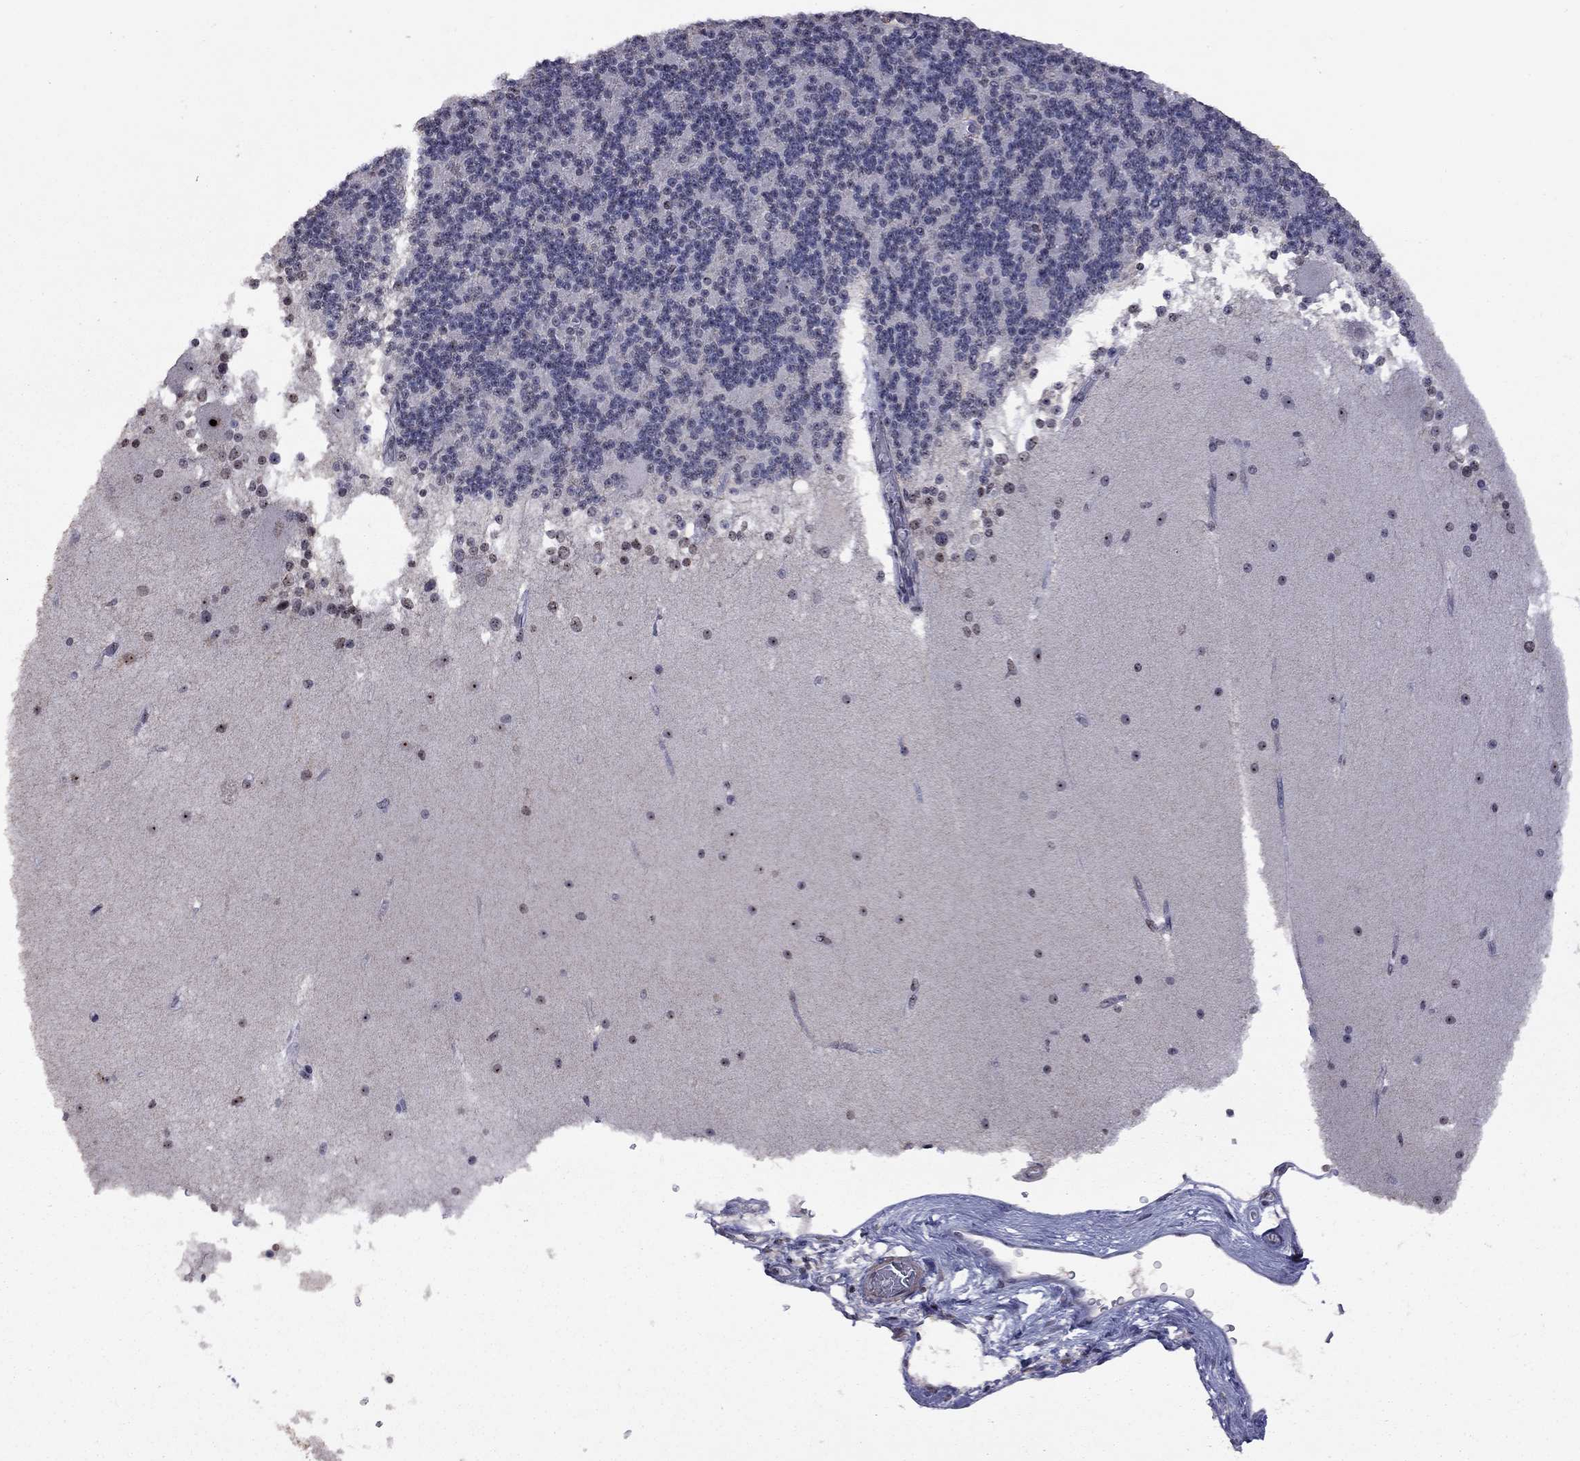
{"staining": {"intensity": "negative", "quantity": "none", "location": "none"}, "tissue": "cerebellum", "cell_type": "Cells in granular layer", "image_type": "normal", "snomed": [{"axis": "morphology", "description": "Normal tissue, NOS"}, {"axis": "topography", "description": "Cerebellum"}], "caption": "The micrograph displays no staining of cells in granular layer in normal cerebellum. (DAB (3,3'-diaminobenzidine) IHC, high magnification).", "gene": "SPOUT1", "patient": {"sex": "female", "age": 19}}